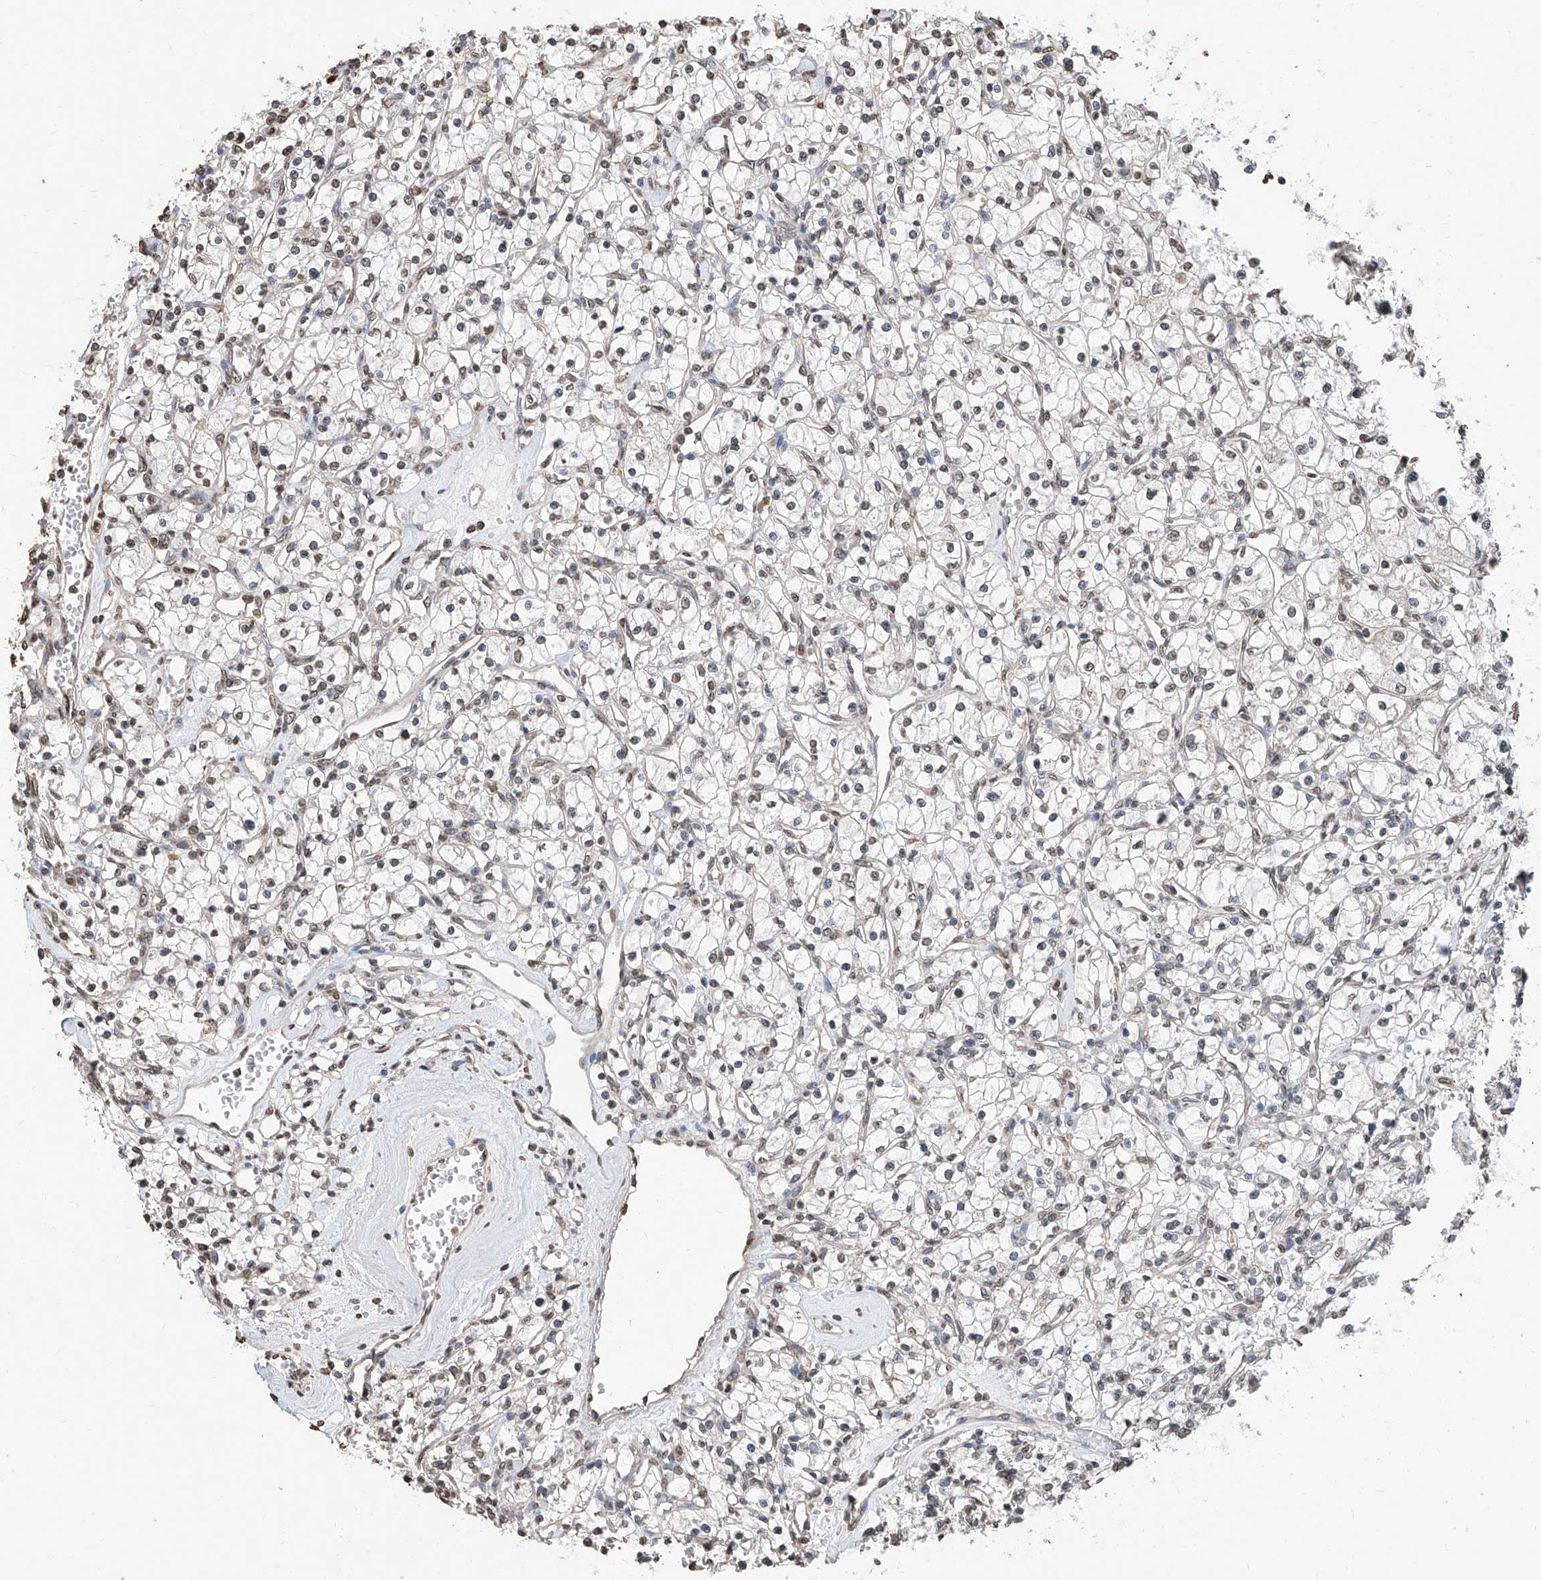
{"staining": {"intensity": "weak", "quantity": ">75%", "location": "nuclear"}, "tissue": "renal cancer", "cell_type": "Tumor cells", "image_type": "cancer", "snomed": [{"axis": "morphology", "description": "Adenocarcinoma, NOS"}, {"axis": "topography", "description": "Kidney"}], "caption": "Immunohistochemical staining of human adenocarcinoma (renal) shows low levels of weak nuclear staining in approximately >75% of tumor cells. (DAB IHC, brown staining for protein, blue staining for nuclei).", "gene": "RP9", "patient": {"sex": "female", "age": 59}}